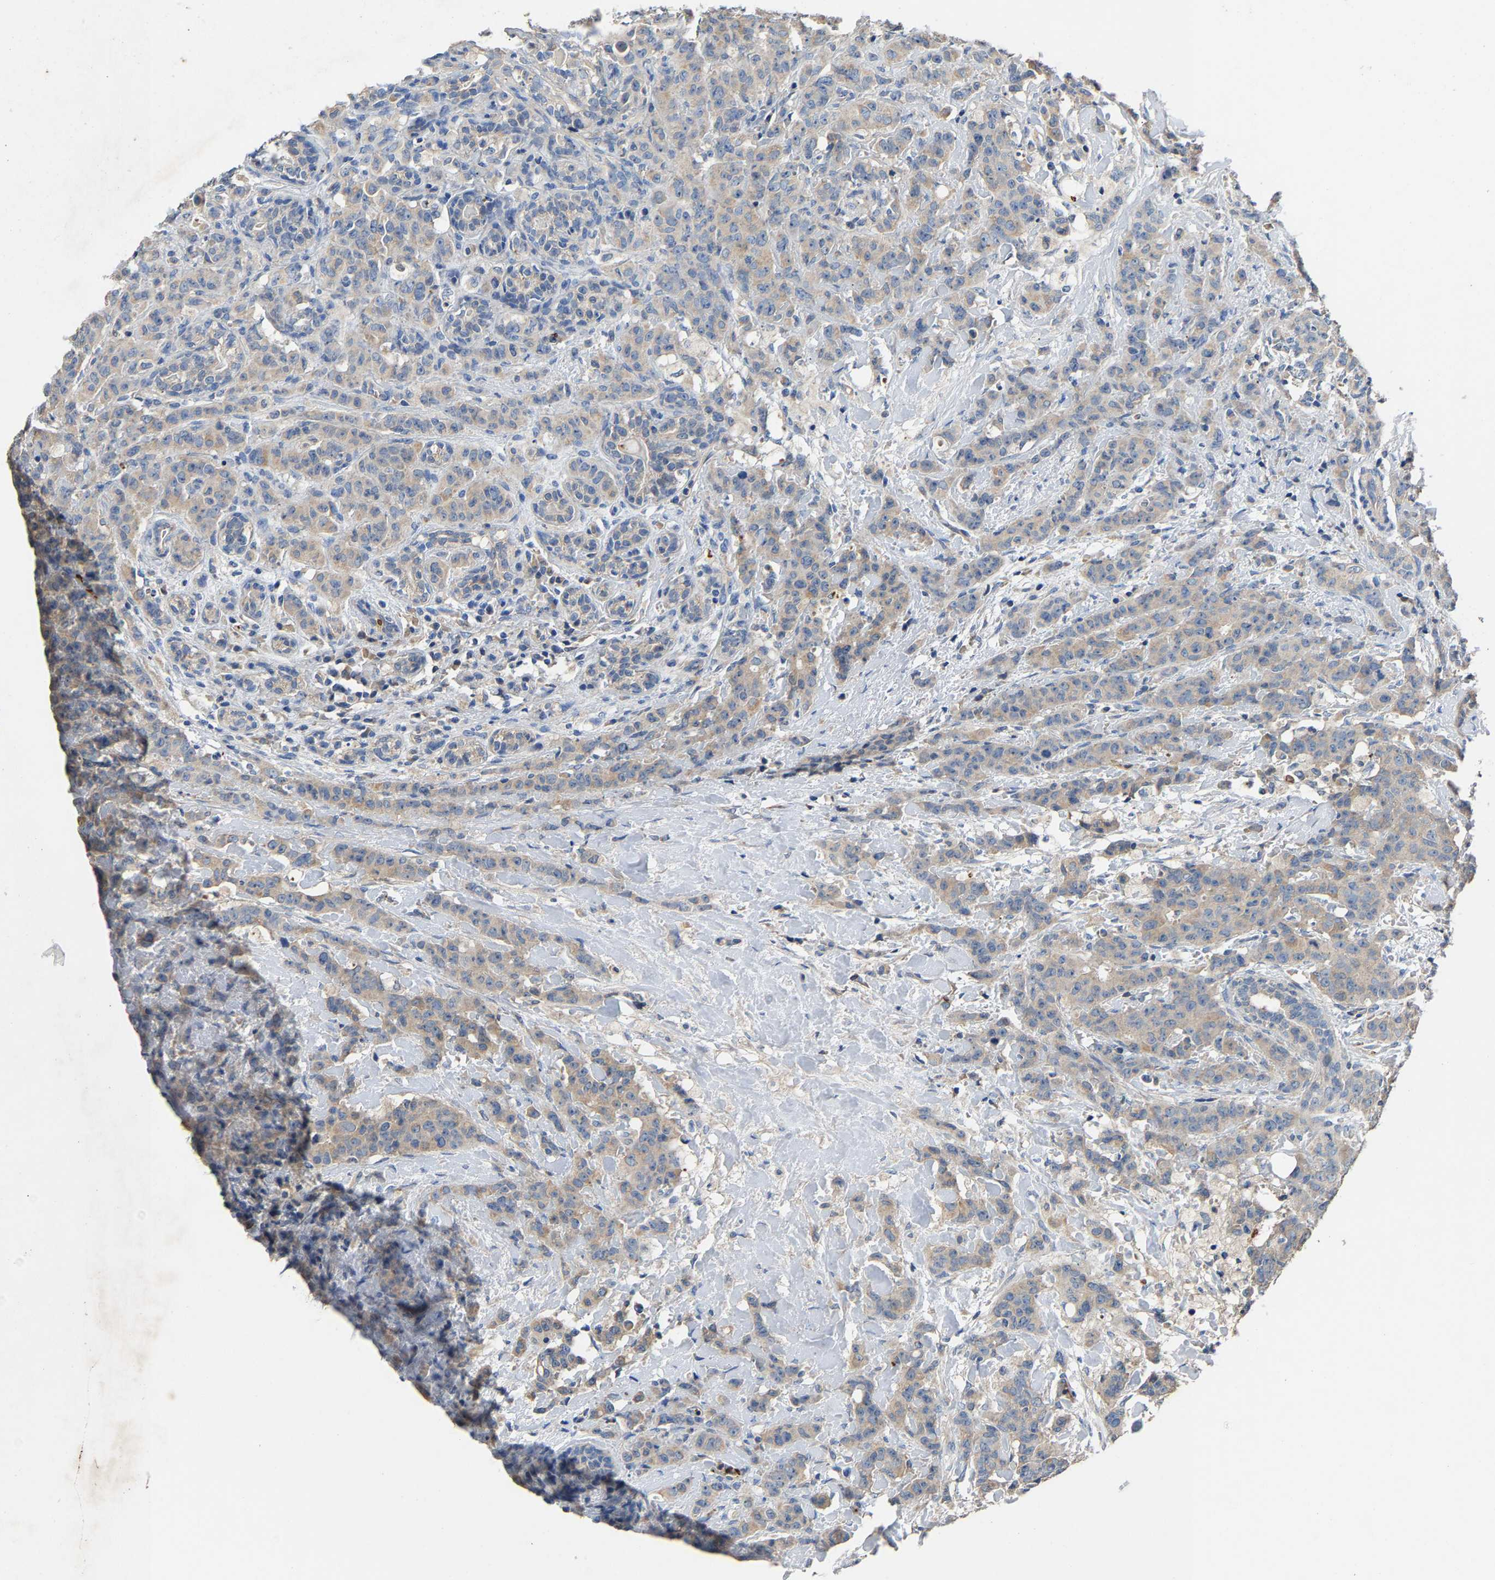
{"staining": {"intensity": "weak", "quantity": "25%-75%", "location": "cytoplasmic/membranous"}, "tissue": "breast cancer", "cell_type": "Tumor cells", "image_type": "cancer", "snomed": [{"axis": "morphology", "description": "Normal tissue, NOS"}, {"axis": "morphology", "description": "Duct carcinoma"}, {"axis": "topography", "description": "Breast"}], "caption": "Immunohistochemical staining of intraductal carcinoma (breast) shows low levels of weak cytoplasmic/membranous protein positivity in about 25%-75% of tumor cells.", "gene": "CCDC171", "patient": {"sex": "female", "age": 40}}